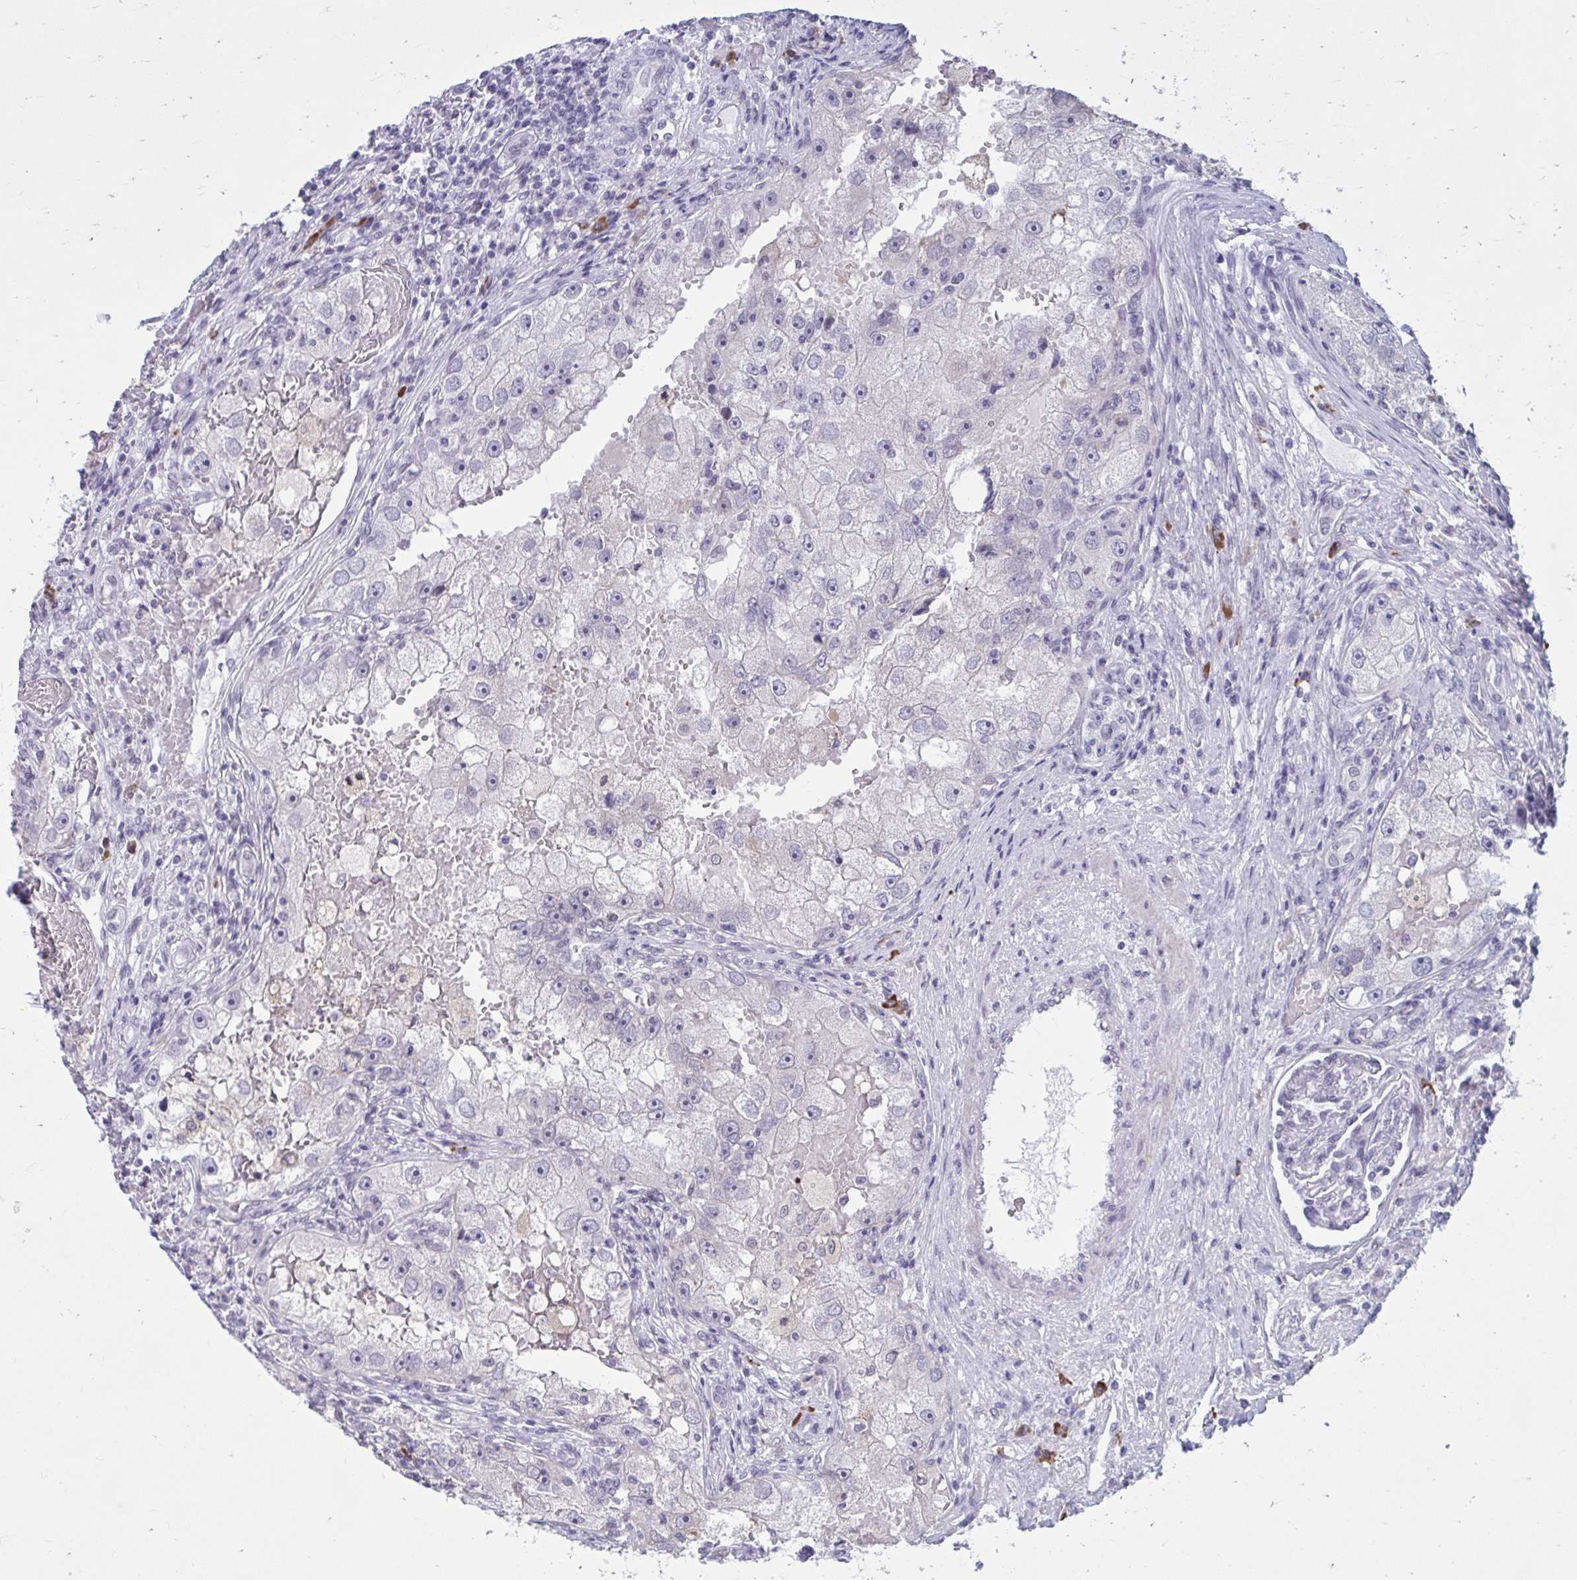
{"staining": {"intensity": "negative", "quantity": "none", "location": "none"}, "tissue": "renal cancer", "cell_type": "Tumor cells", "image_type": "cancer", "snomed": [{"axis": "morphology", "description": "Adenocarcinoma, NOS"}, {"axis": "topography", "description": "Kidney"}], "caption": "DAB immunohistochemical staining of human renal adenocarcinoma demonstrates no significant staining in tumor cells.", "gene": "PROSER1", "patient": {"sex": "male", "age": 63}}